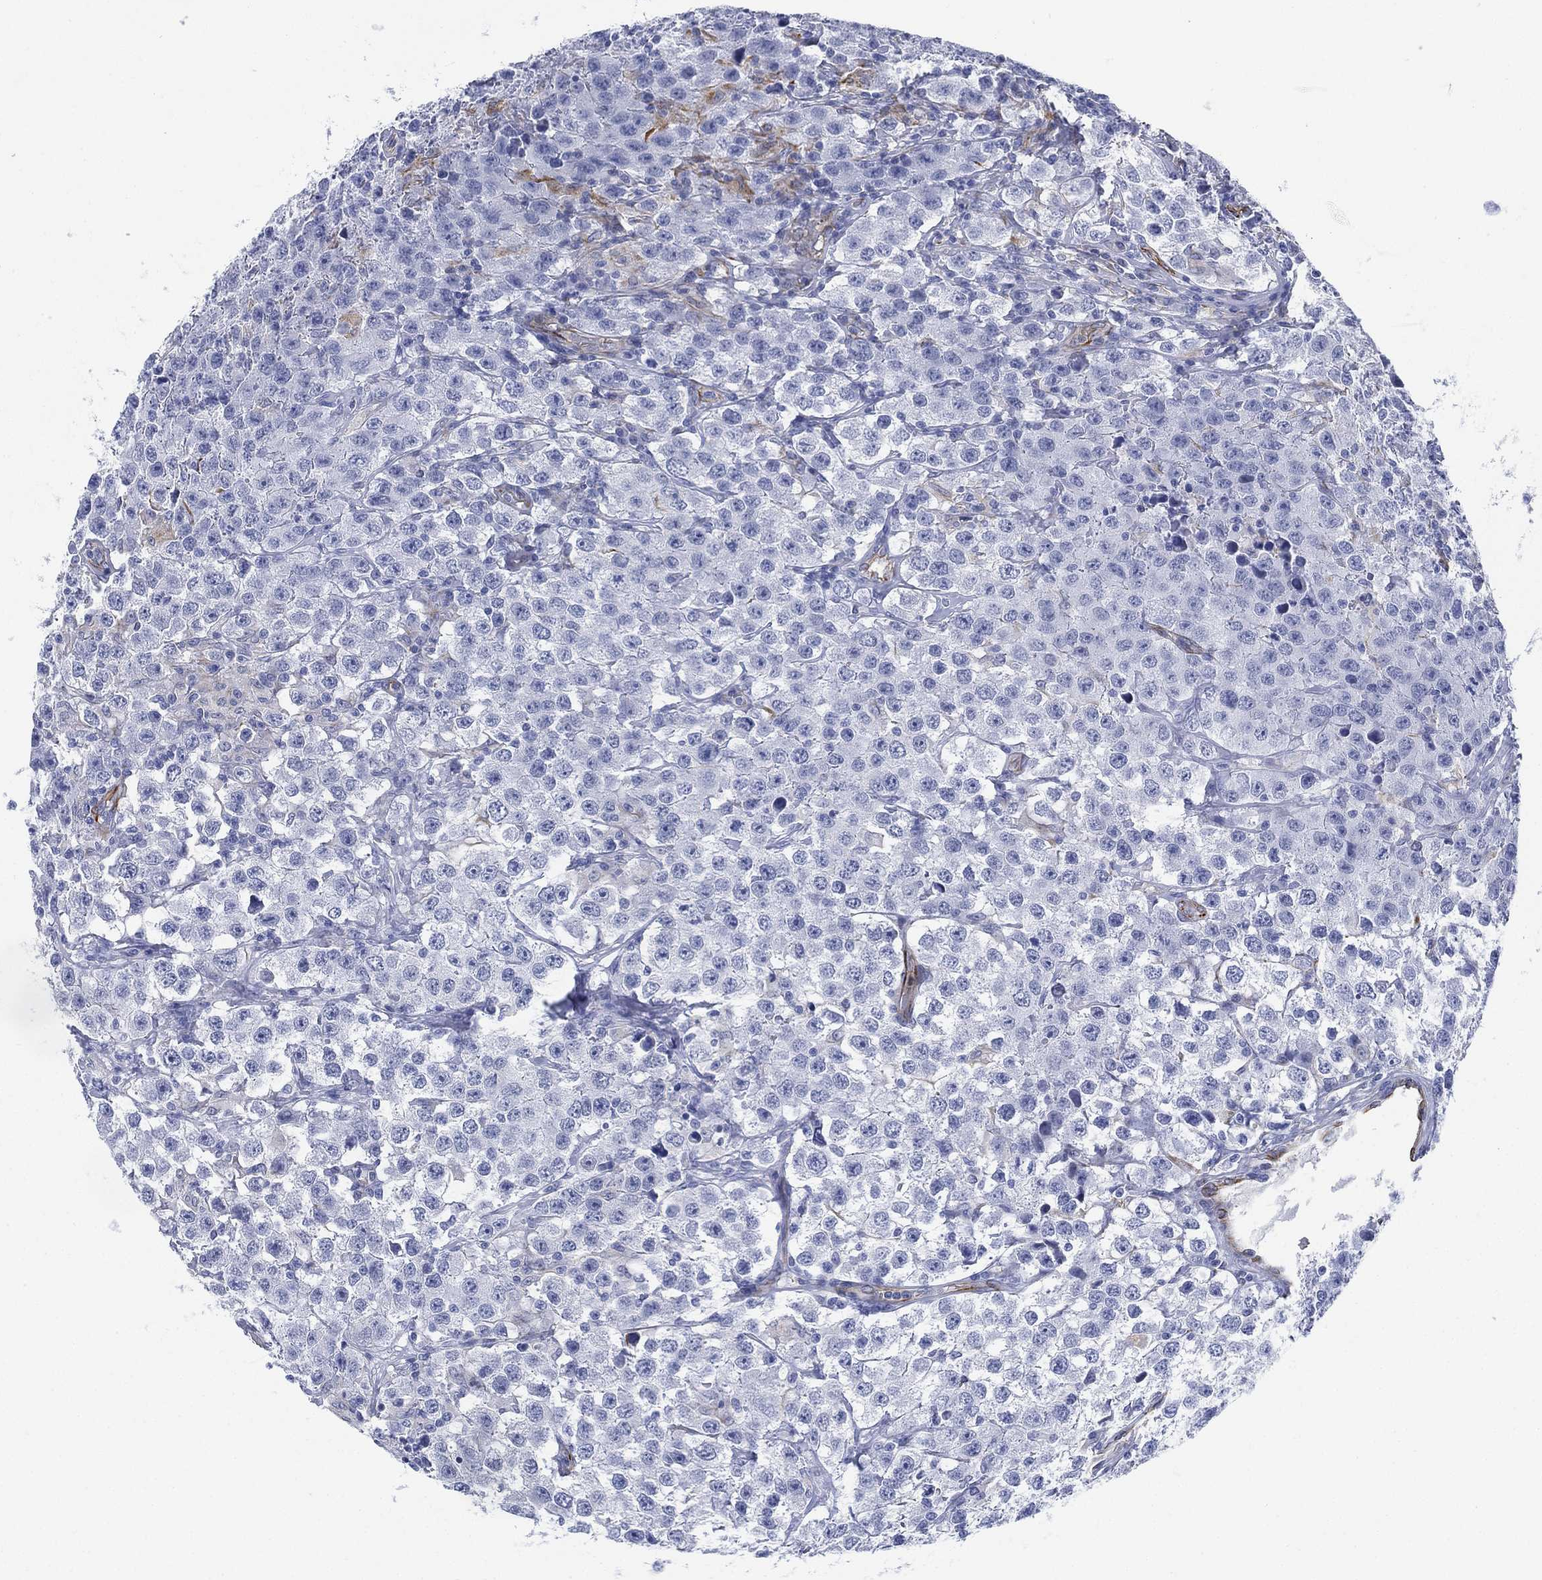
{"staining": {"intensity": "negative", "quantity": "none", "location": "none"}, "tissue": "testis cancer", "cell_type": "Tumor cells", "image_type": "cancer", "snomed": [{"axis": "morphology", "description": "Seminoma, NOS"}, {"axis": "topography", "description": "Testis"}], "caption": "Immunohistochemistry (IHC) image of neoplastic tissue: human testis cancer stained with DAB shows no significant protein positivity in tumor cells. (Immunohistochemistry (IHC), brightfield microscopy, high magnification).", "gene": "PSKH2", "patient": {"sex": "male", "age": 52}}